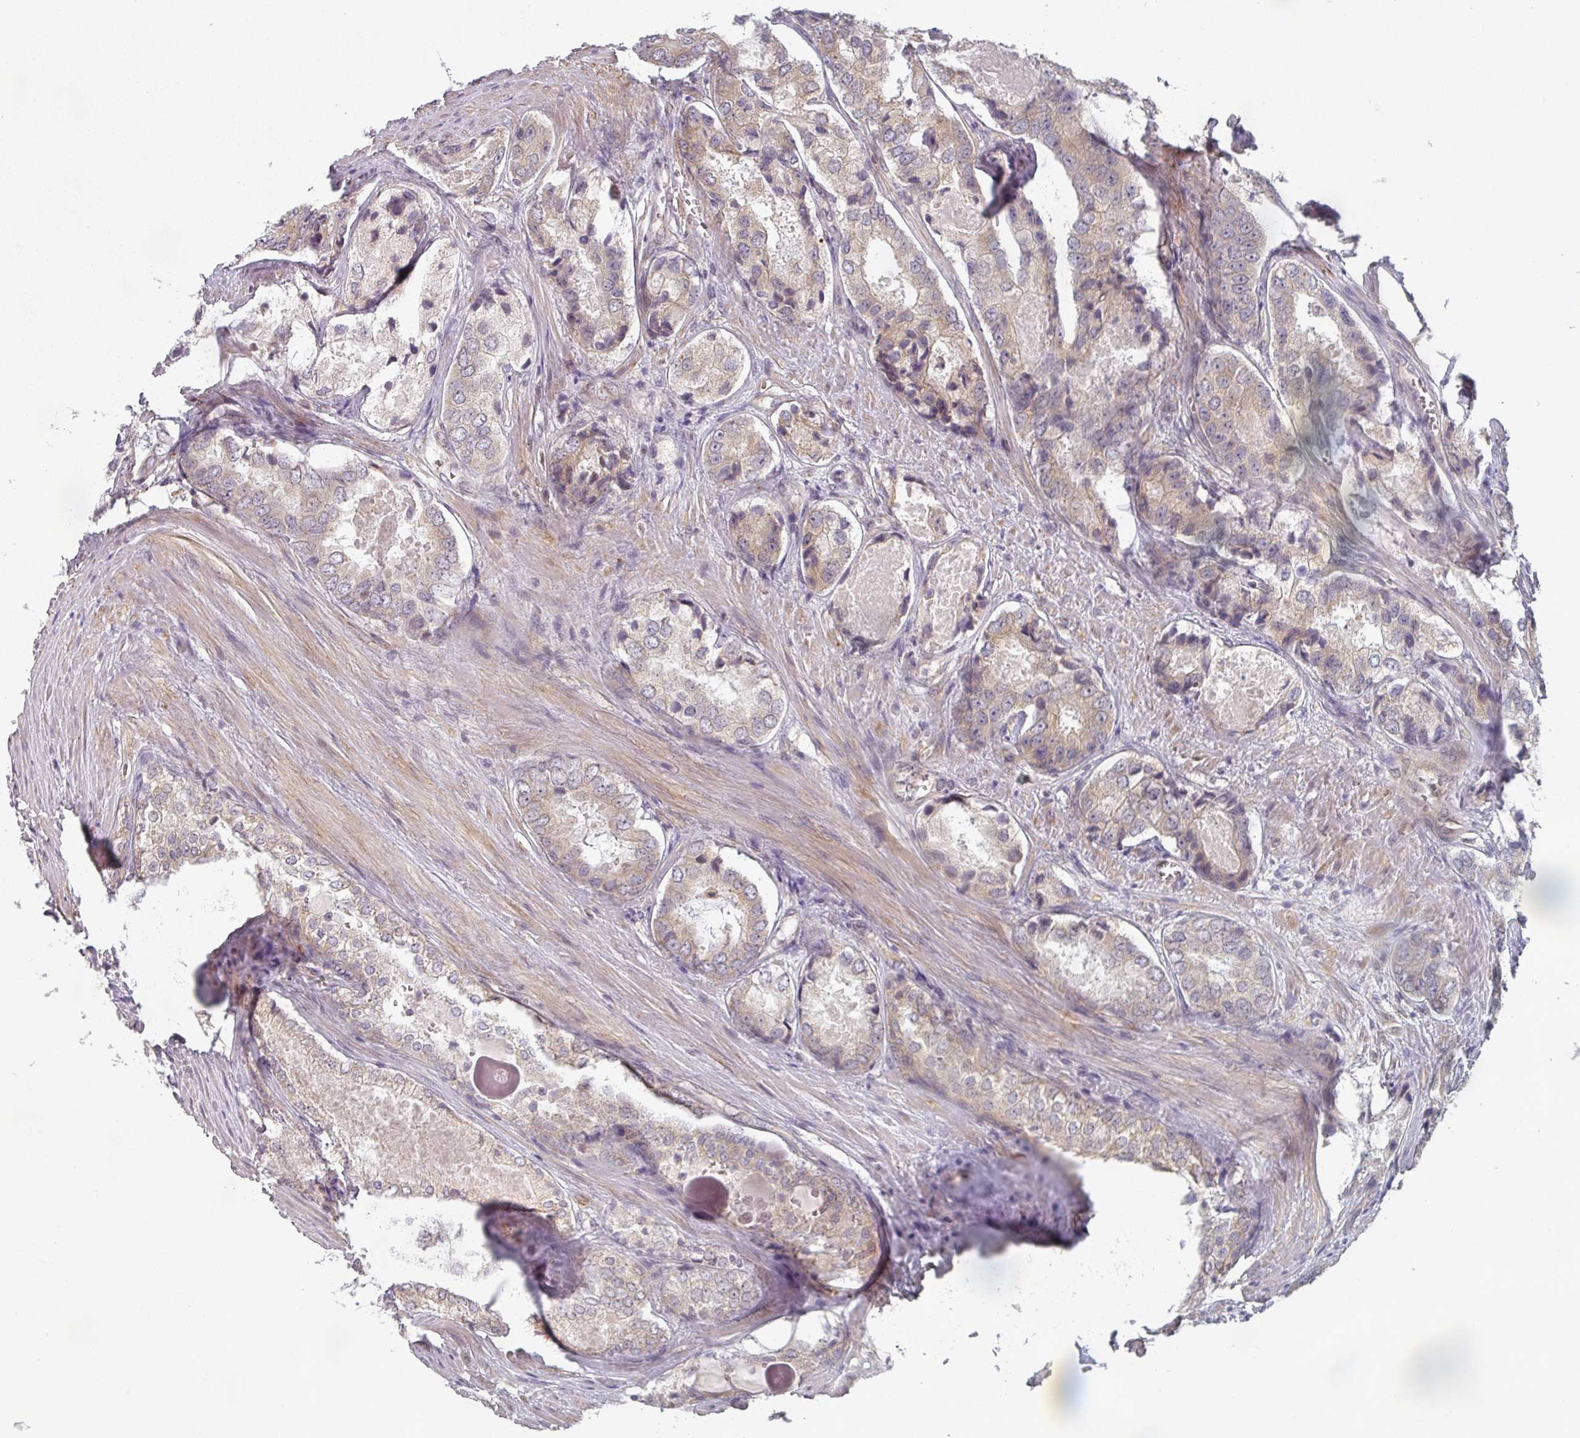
{"staining": {"intensity": "weak", "quantity": "25%-75%", "location": "cytoplasmic/membranous"}, "tissue": "prostate cancer", "cell_type": "Tumor cells", "image_type": "cancer", "snomed": [{"axis": "morphology", "description": "Adenocarcinoma, Low grade"}, {"axis": "topography", "description": "Prostate"}], "caption": "A low amount of weak cytoplasmic/membranous positivity is seen in about 25%-75% of tumor cells in low-grade adenocarcinoma (prostate) tissue.", "gene": "TAPT1", "patient": {"sex": "male", "age": 68}}